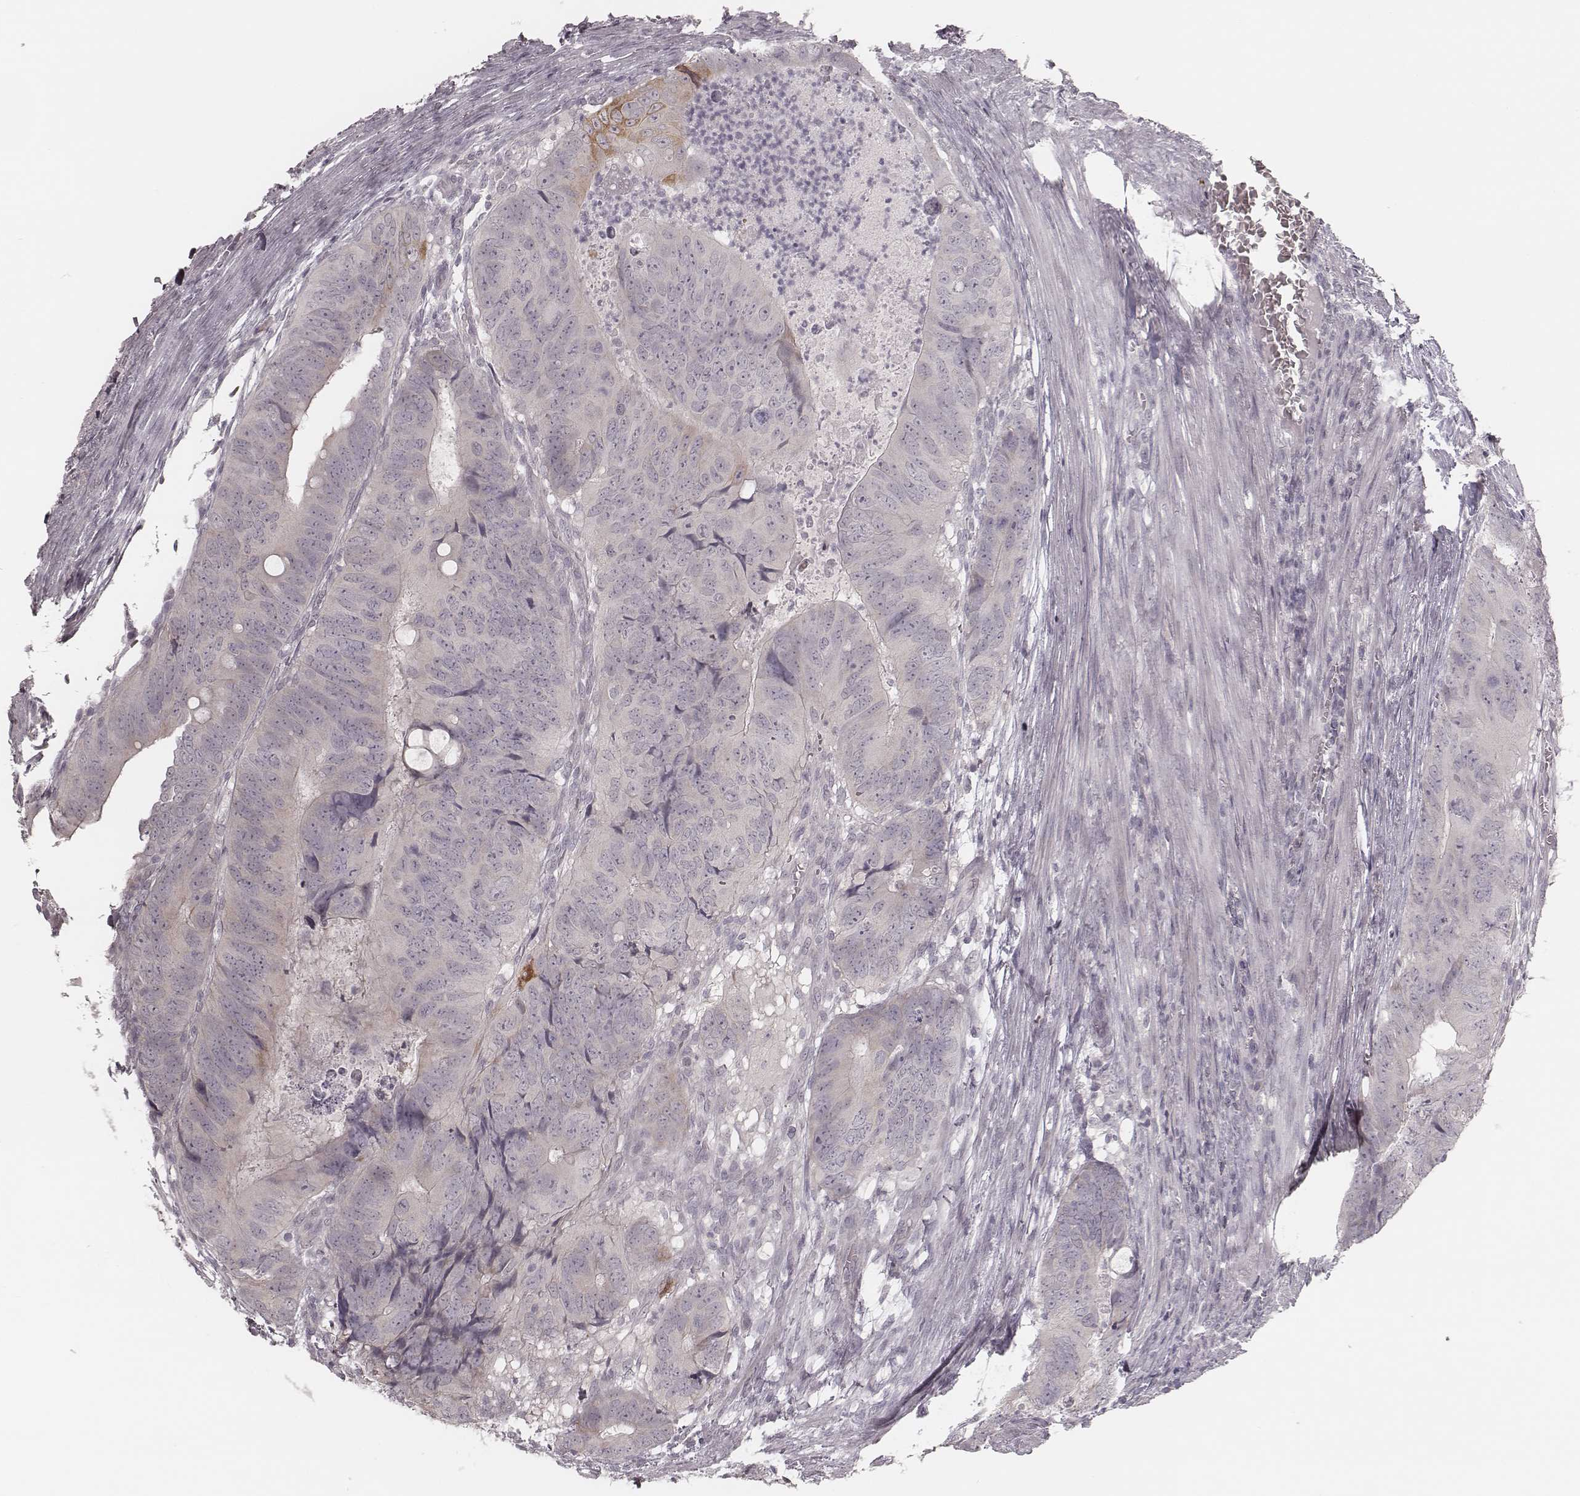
{"staining": {"intensity": "negative", "quantity": "none", "location": "none"}, "tissue": "colorectal cancer", "cell_type": "Tumor cells", "image_type": "cancer", "snomed": [{"axis": "morphology", "description": "Adenocarcinoma, NOS"}, {"axis": "topography", "description": "Colon"}], "caption": "There is no significant expression in tumor cells of colorectal cancer.", "gene": "ACACB", "patient": {"sex": "male", "age": 79}}